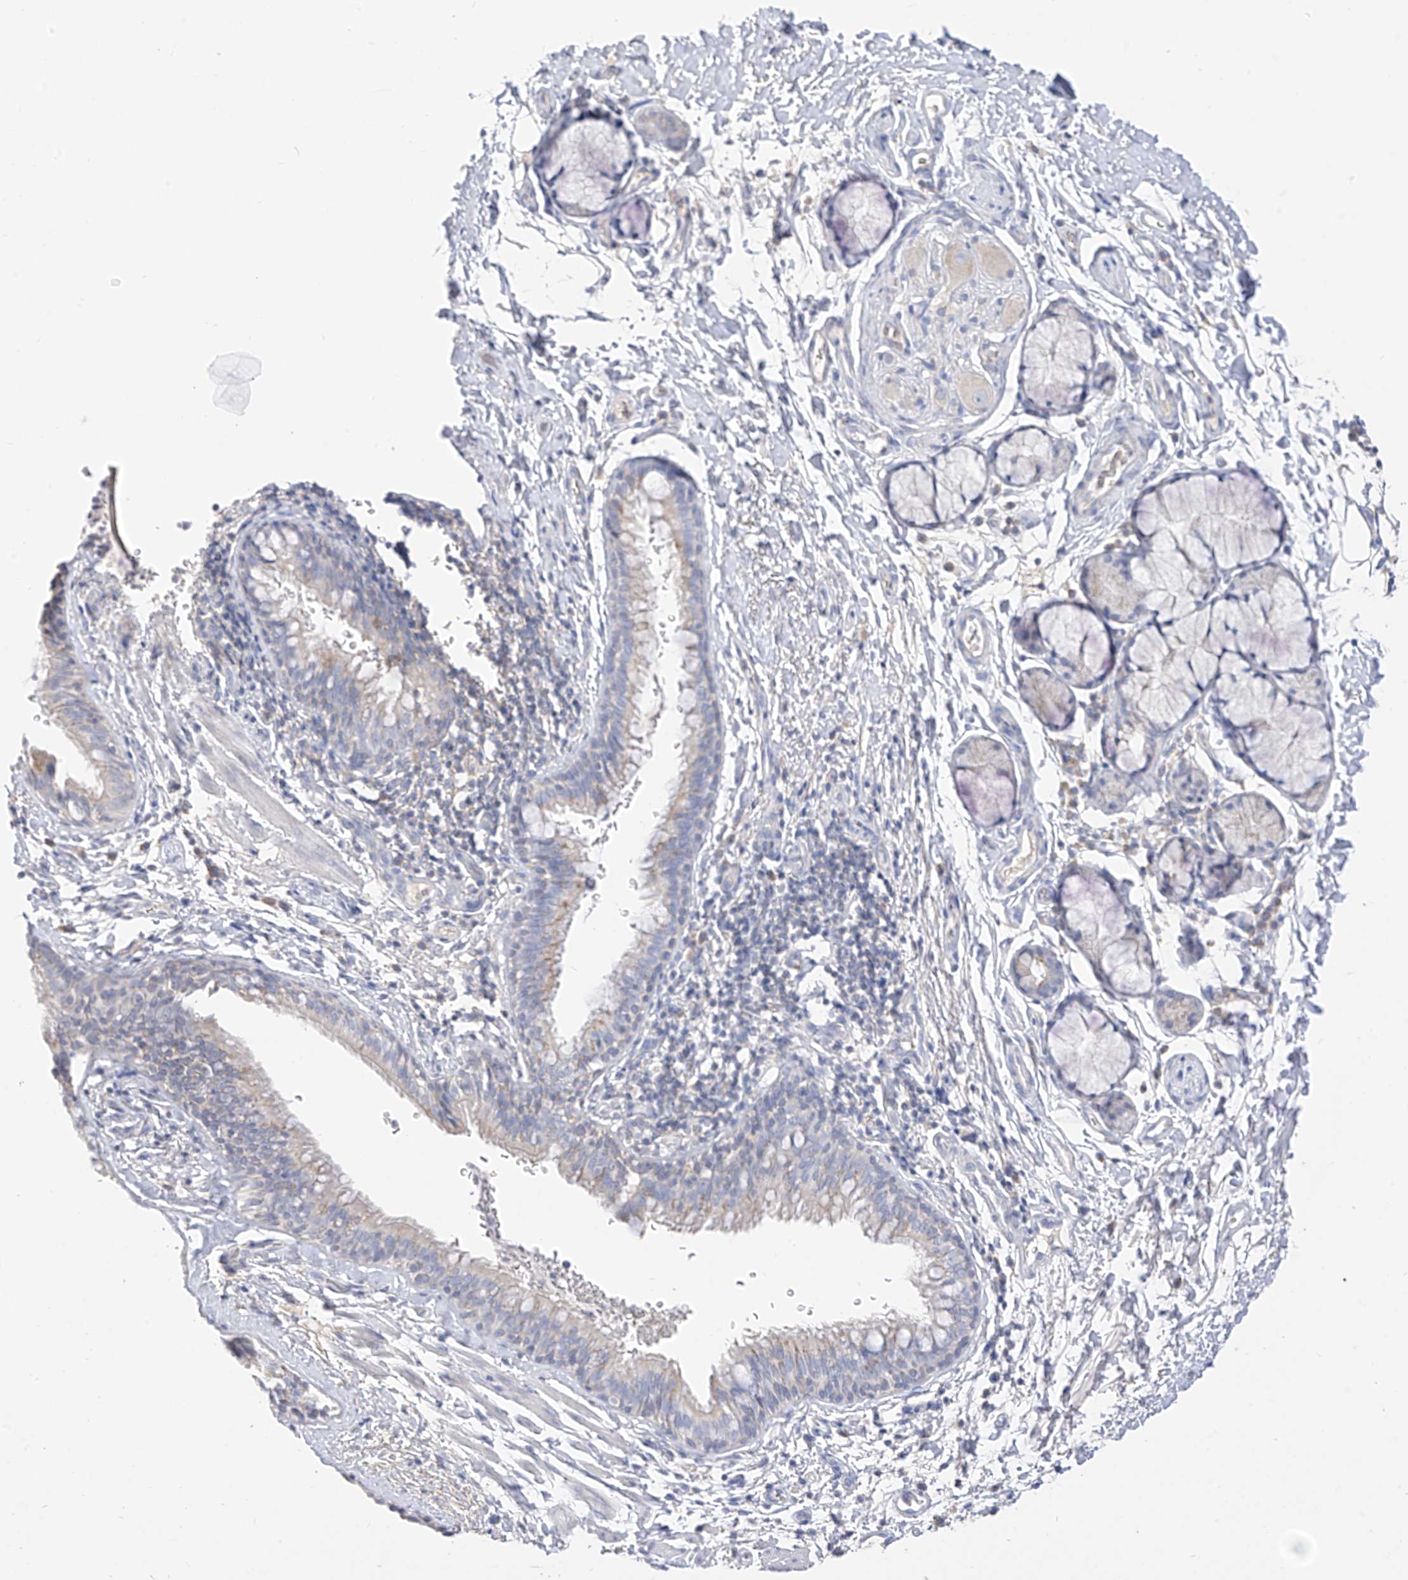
{"staining": {"intensity": "negative", "quantity": "none", "location": "none"}, "tissue": "bronchus", "cell_type": "Respiratory epithelial cells", "image_type": "normal", "snomed": [{"axis": "morphology", "description": "Normal tissue, NOS"}, {"axis": "topography", "description": "Cartilage tissue"}, {"axis": "topography", "description": "Bronchus"}], "caption": "Unremarkable bronchus was stained to show a protein in brown. There is no significant positivity in respiratory epithelial cells. The staining is performed using DAB (3,3'-diaminobenzidine) brown chromogen with nuclei counter-stained in using hematoxylin.", "gene": "RASA2", "patient": {"sex": "female", "age": 36}}